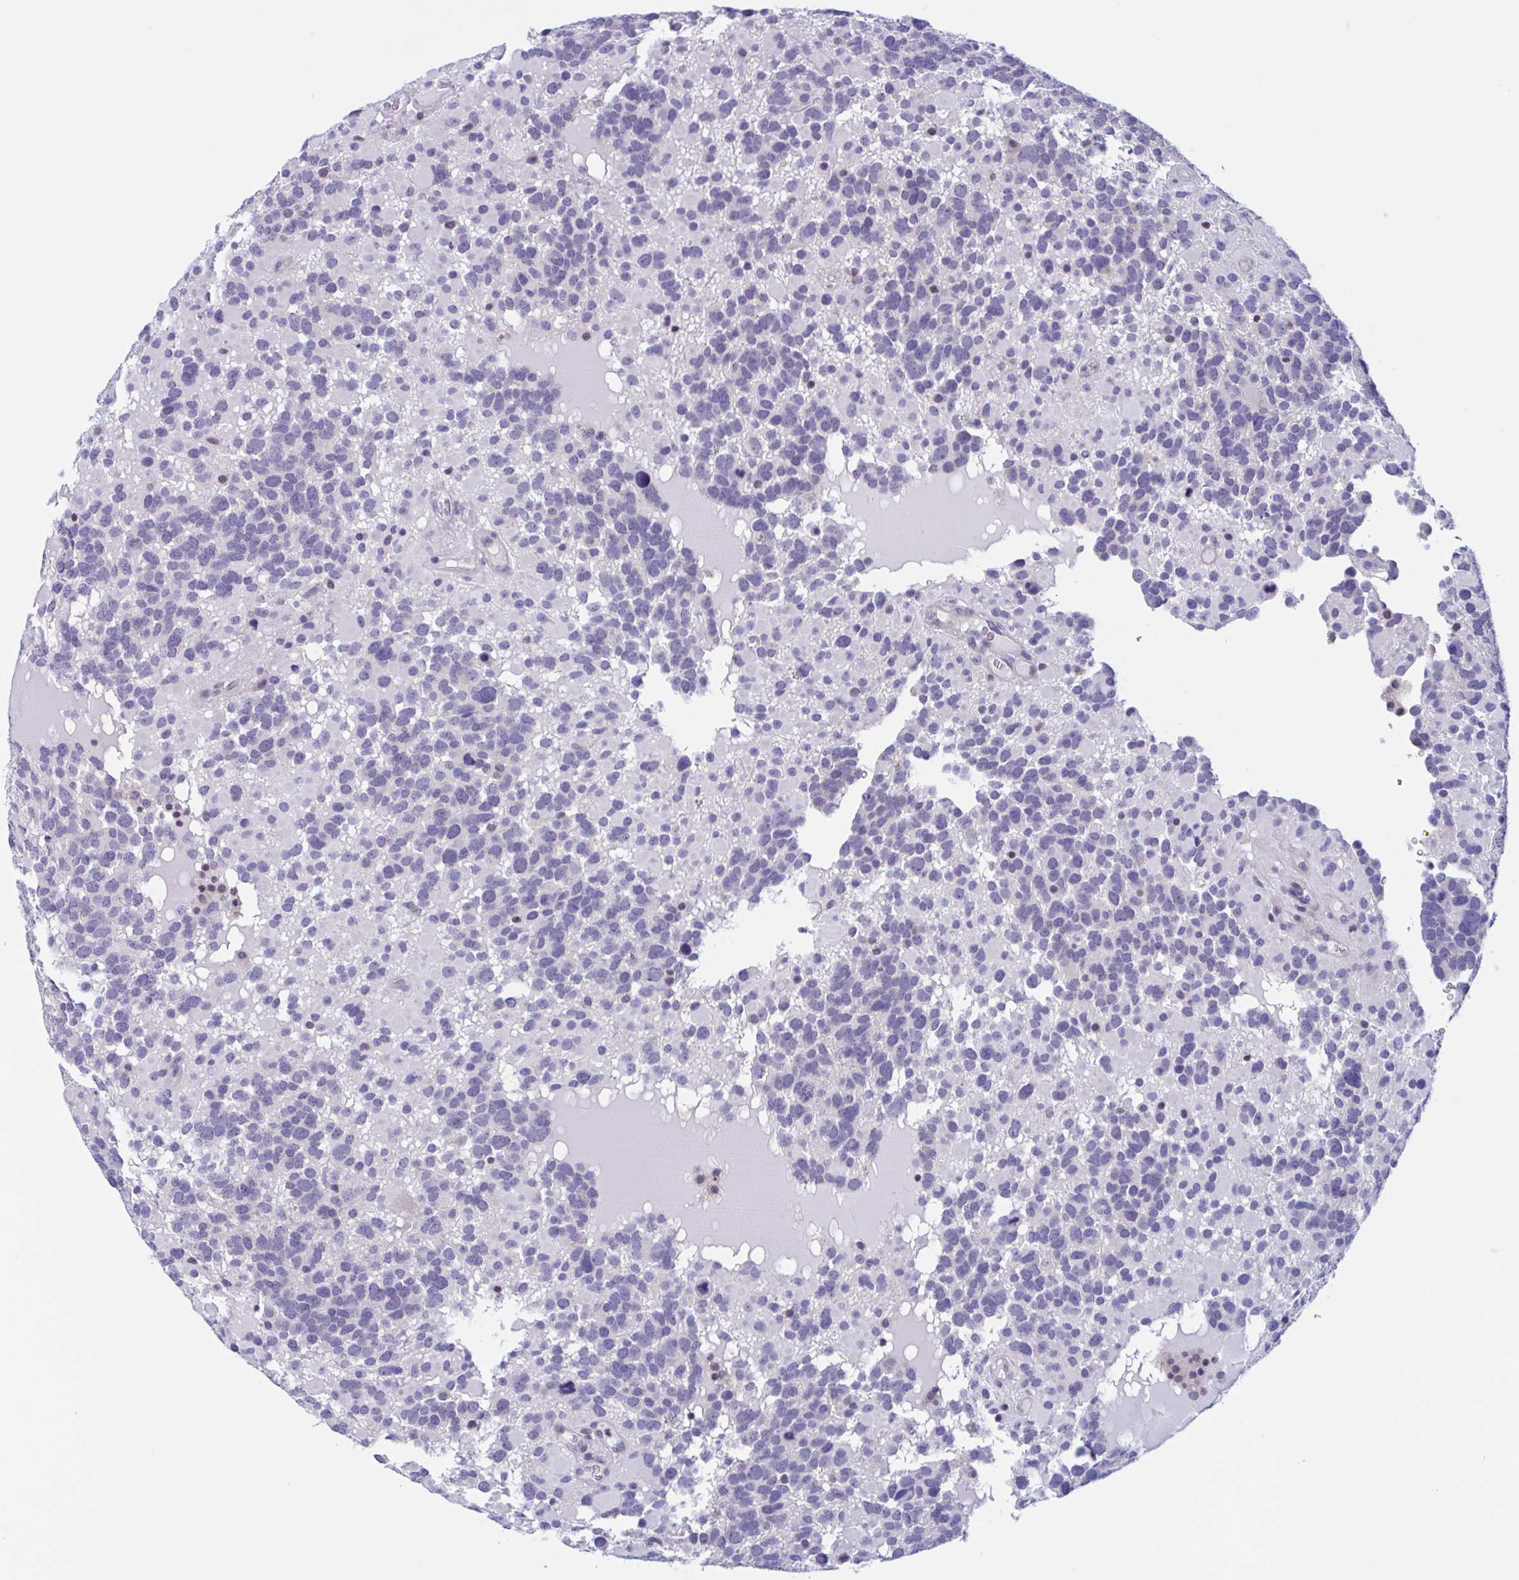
{"staining": {"intensity": "negative", "quantity": "none", "location": "none"}, "tissue": "glioma", "cell_type": "Tumor cells", "image_type": "cancer", "snomed": [{"axis": "morphology", "description": "Glioma, malignant, High grade"}, {"axis": "topography", "description": "Brain"}], "caption": "A micrograph of glioma stained for a protein demonstrates no brown staining in tumor cells. (DAB immunohistochemistry (IHC), high magnification).", "gene": "SNX11", "patient": {"sex": "female", "age": 40}}